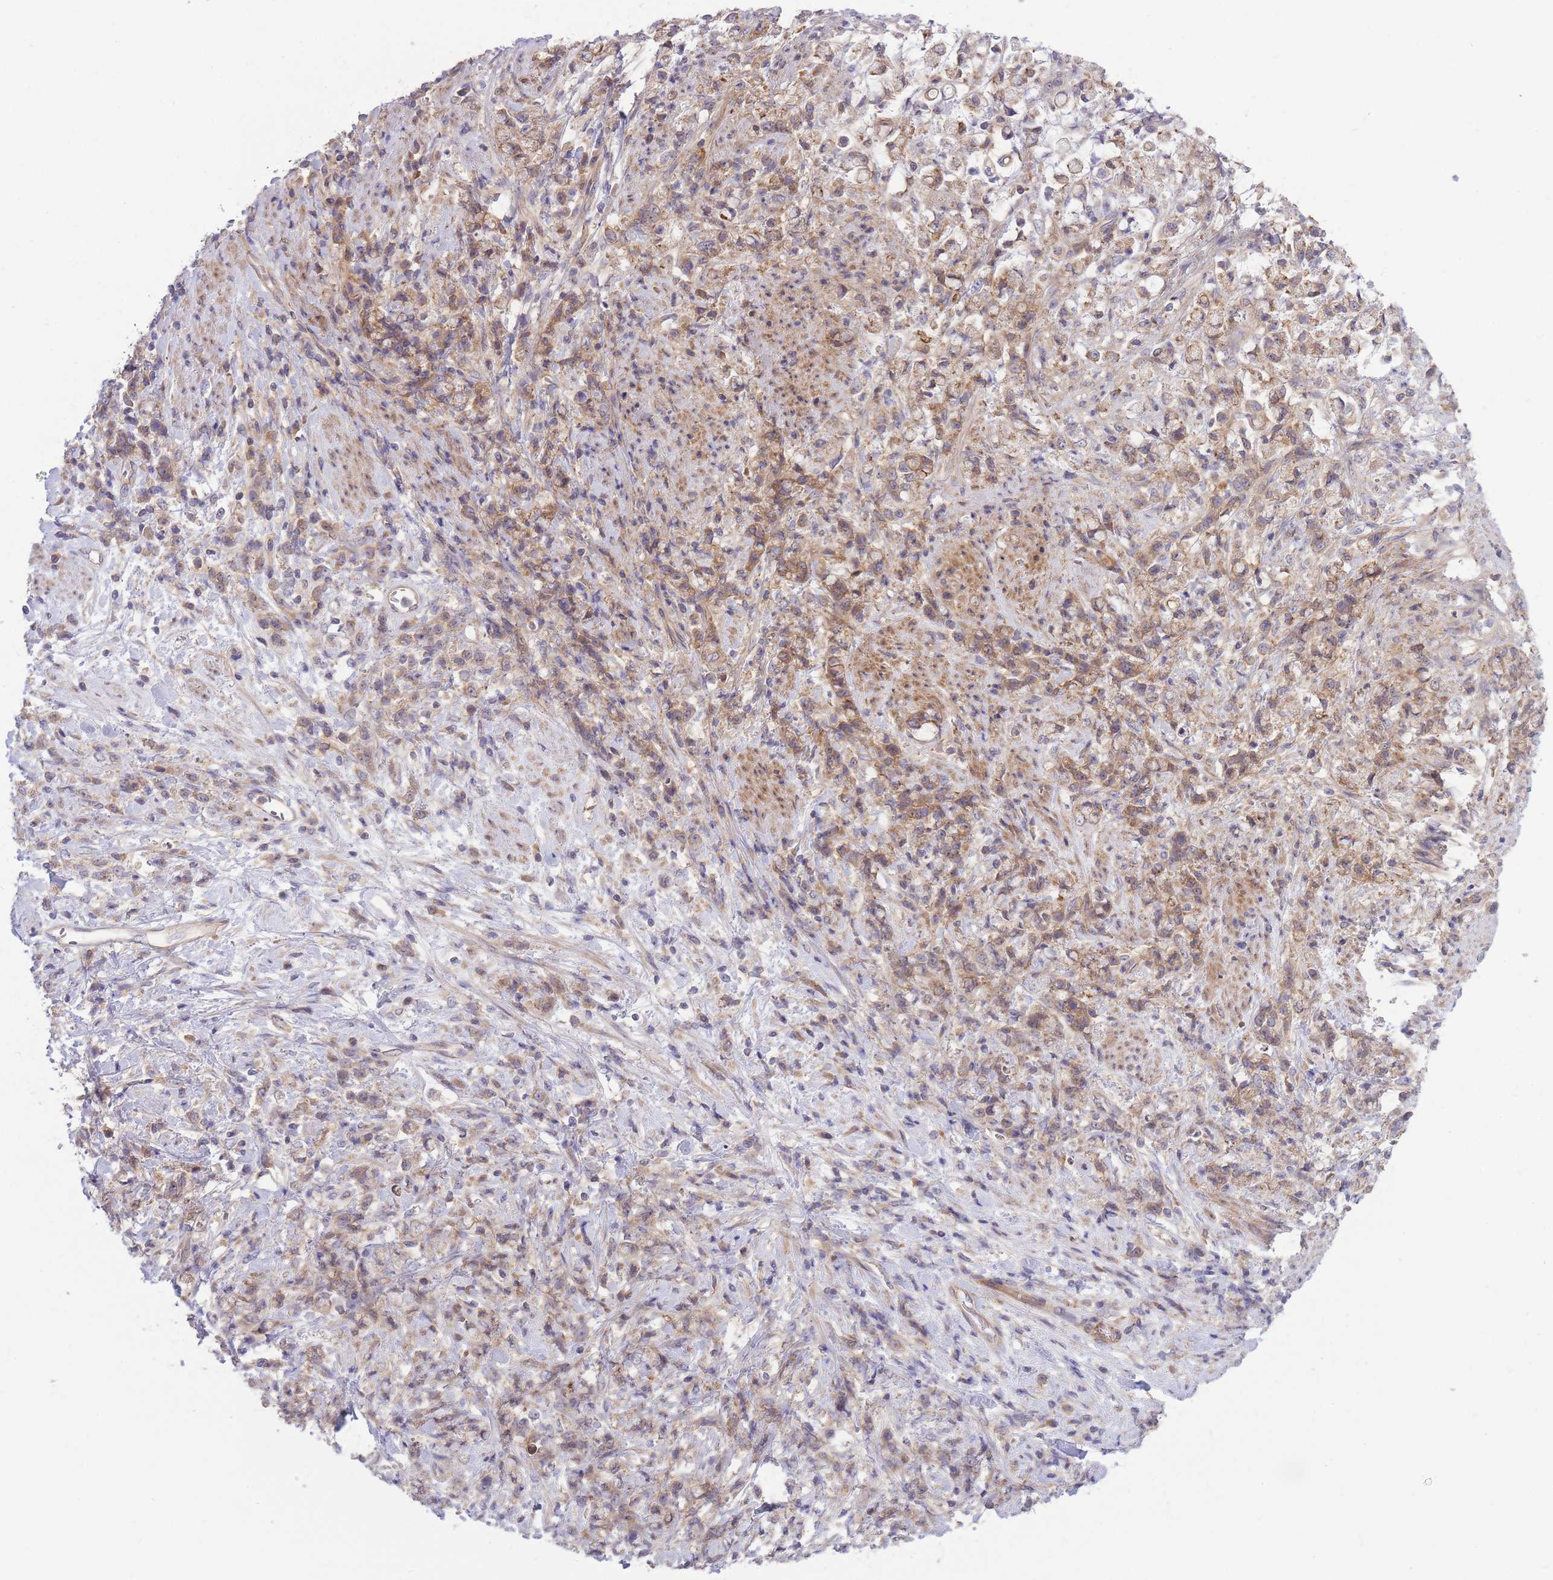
{"staining": {"intensity": "moderate", "quantity": ">75%", "location": "cytoplasmic/membranous"}, "tissue": "stomach cancer", "cell_type": "Tumor cells", "image_type": "cancer", "snomed": [{"axis": "morphology", "description": "Adenocarcinoma, NOS"}, {"axis": "topography", "description": "Stomach"}], "caption": "About >75% of tumor cells in stomach cancer exhibit moderate cytoplasmic/membranous protein positivity as visualized by brown immunohistochemical staining.", "gene": "PFDN6", "patient": {"sex": "female", "age": 60}}